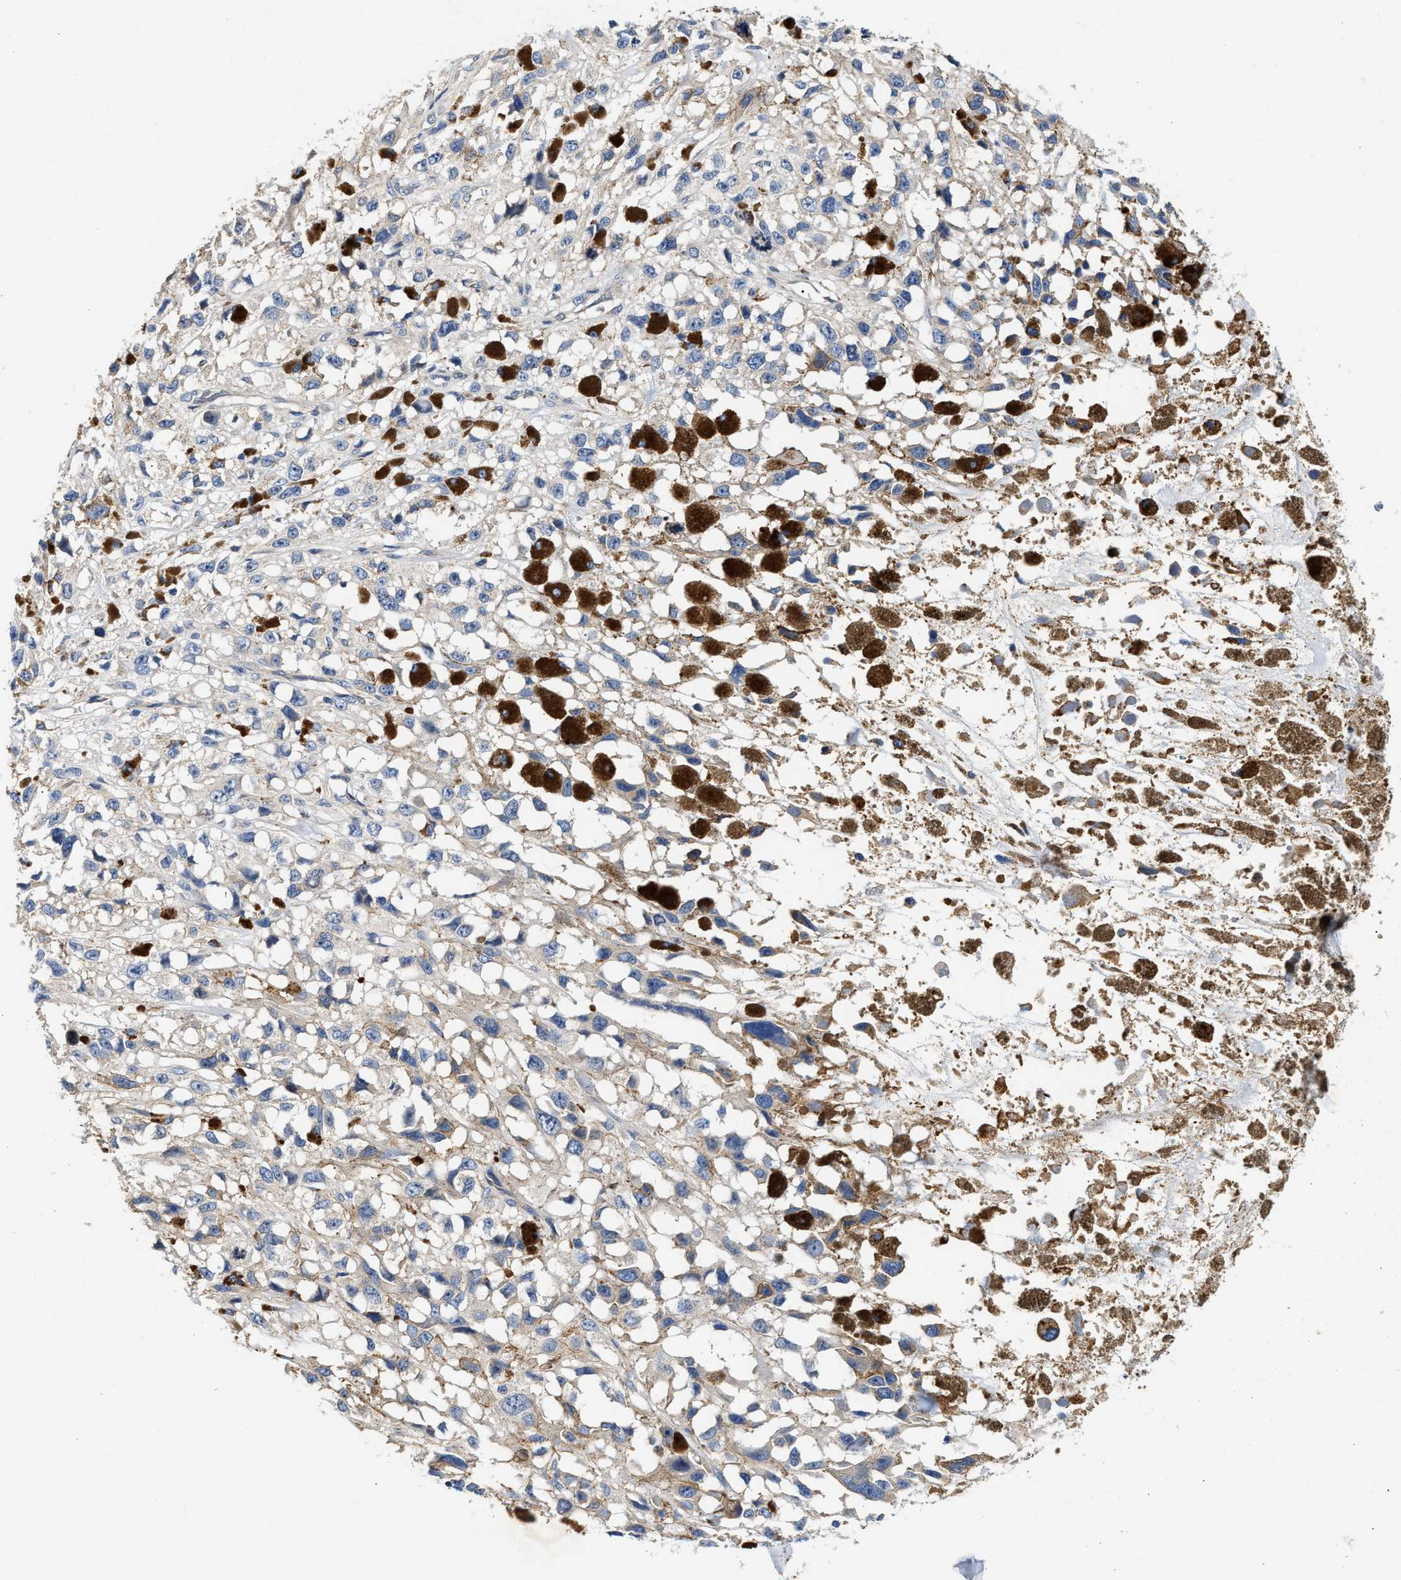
{"staining": {"intensity": "negative", "quantity": "none", "location": "none"}, "tissue": "melanoma", "cell_type": "Tumor cells", "image_type": "cancer", "snomed": [{"axis": "morphology", "description": "Malignant melanoma, Metastatic site"}, {"axis": "topography", "description": "Lymph node"}], "caption": "Immunohistochemical staining of melanoma reveals no significant expression in tumor cells.", "gene": "FAM185A", "patient": {"sex": "male", "age": 59}}